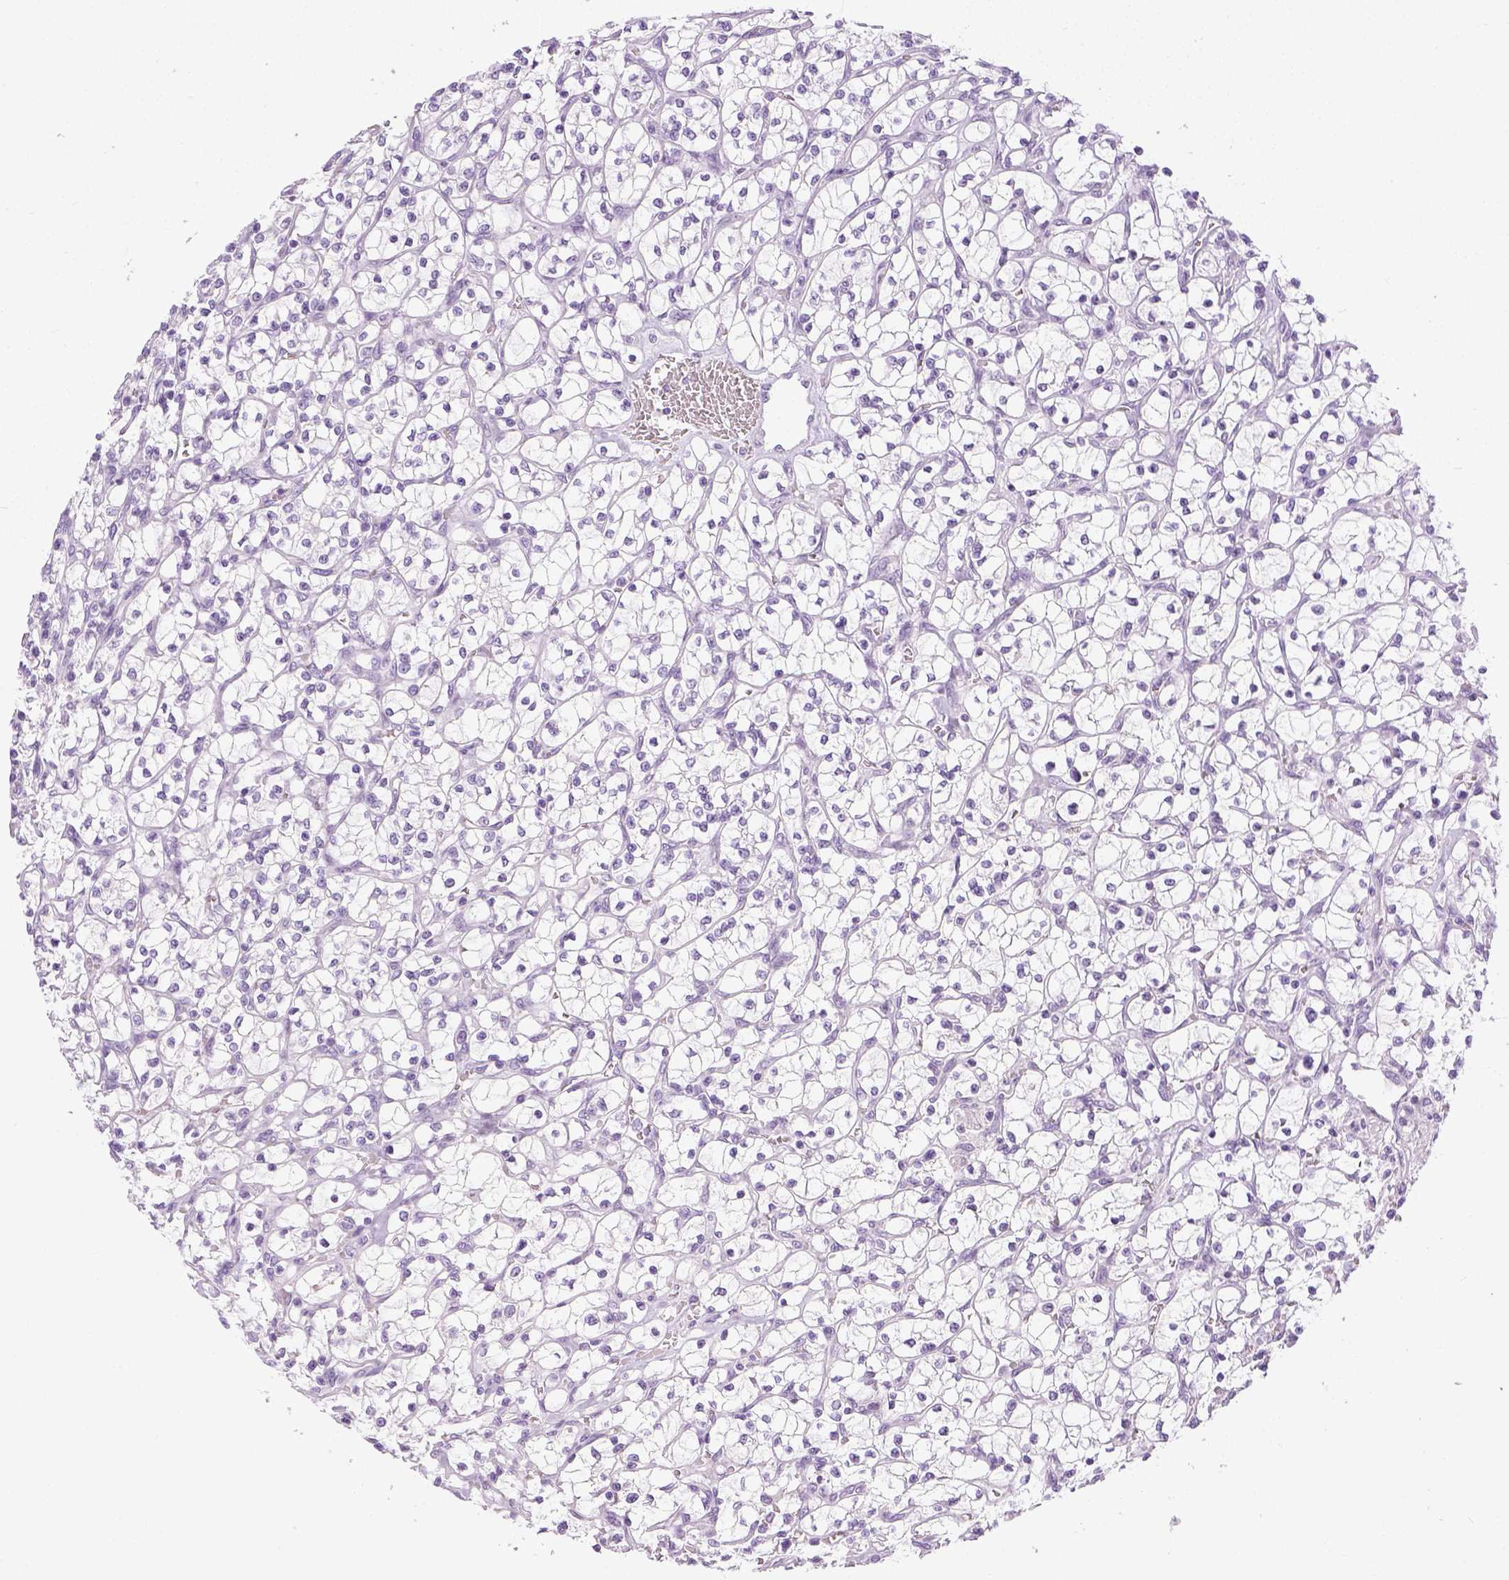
{"staining": {"intensity": "negative", "quantity": "none", "location": "none"}, "tissue": "renal cancer", "cell_type": "Tumor cells", "image_type": "cancer", "snomed": [{"axis": "morphology", "description": "Adenocarcinoma, NOS"}, {"axis": "topography", "description": "Kidney"}], "caption": "Immunohistochemistry (IHC) histopathology image of neoplastic tissue: human renal adenocarcinoma stained with DAB demonstrates no significant protein positivity in tumor cells.", "gene": "LGSN", "patient": {"sex": "female", "age": 64}}